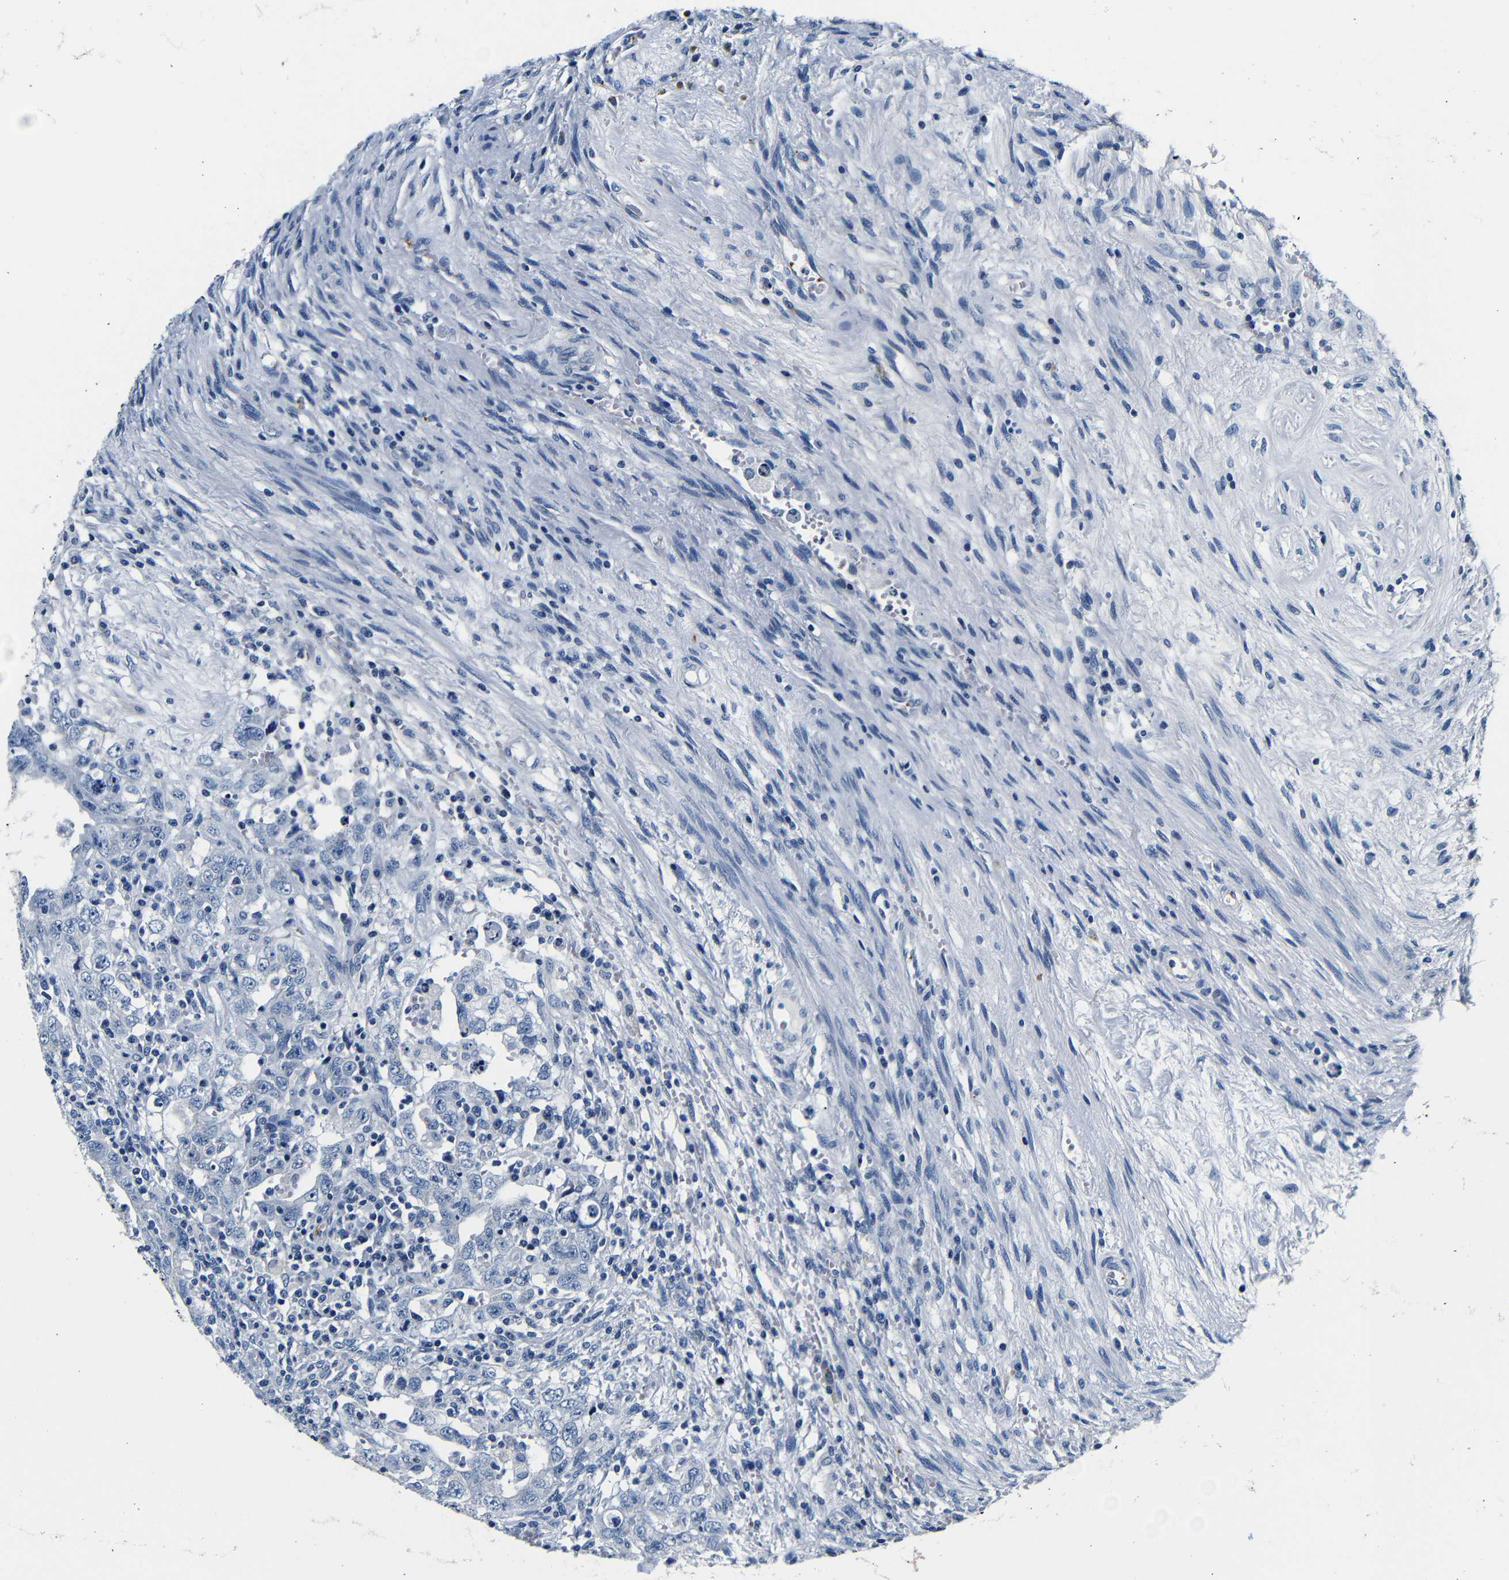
{"staining": {"intensity": "negative", "quantity": "none", "location": "none"}, "tissue": "testis cancer", "cell_type": "Tumor cells", "image_type": "cancer", "snomed": [{"axis": "morphology", "description": "Carcinoma, Embryonal, NOS"}, {"axis": "topography", "description": "Testis"}], "caption": "This is a photomicrograph of immunohistochemistry (IHC) staining of testis cancer (embryonal carcinoma), which shows no expression in tumor cells. (Brightfield microscopy of DAB immunohistochemistry (IHC) at high magnification).", "gene": "GP1BA", "patient": {"sex": "male", "age": 26}}